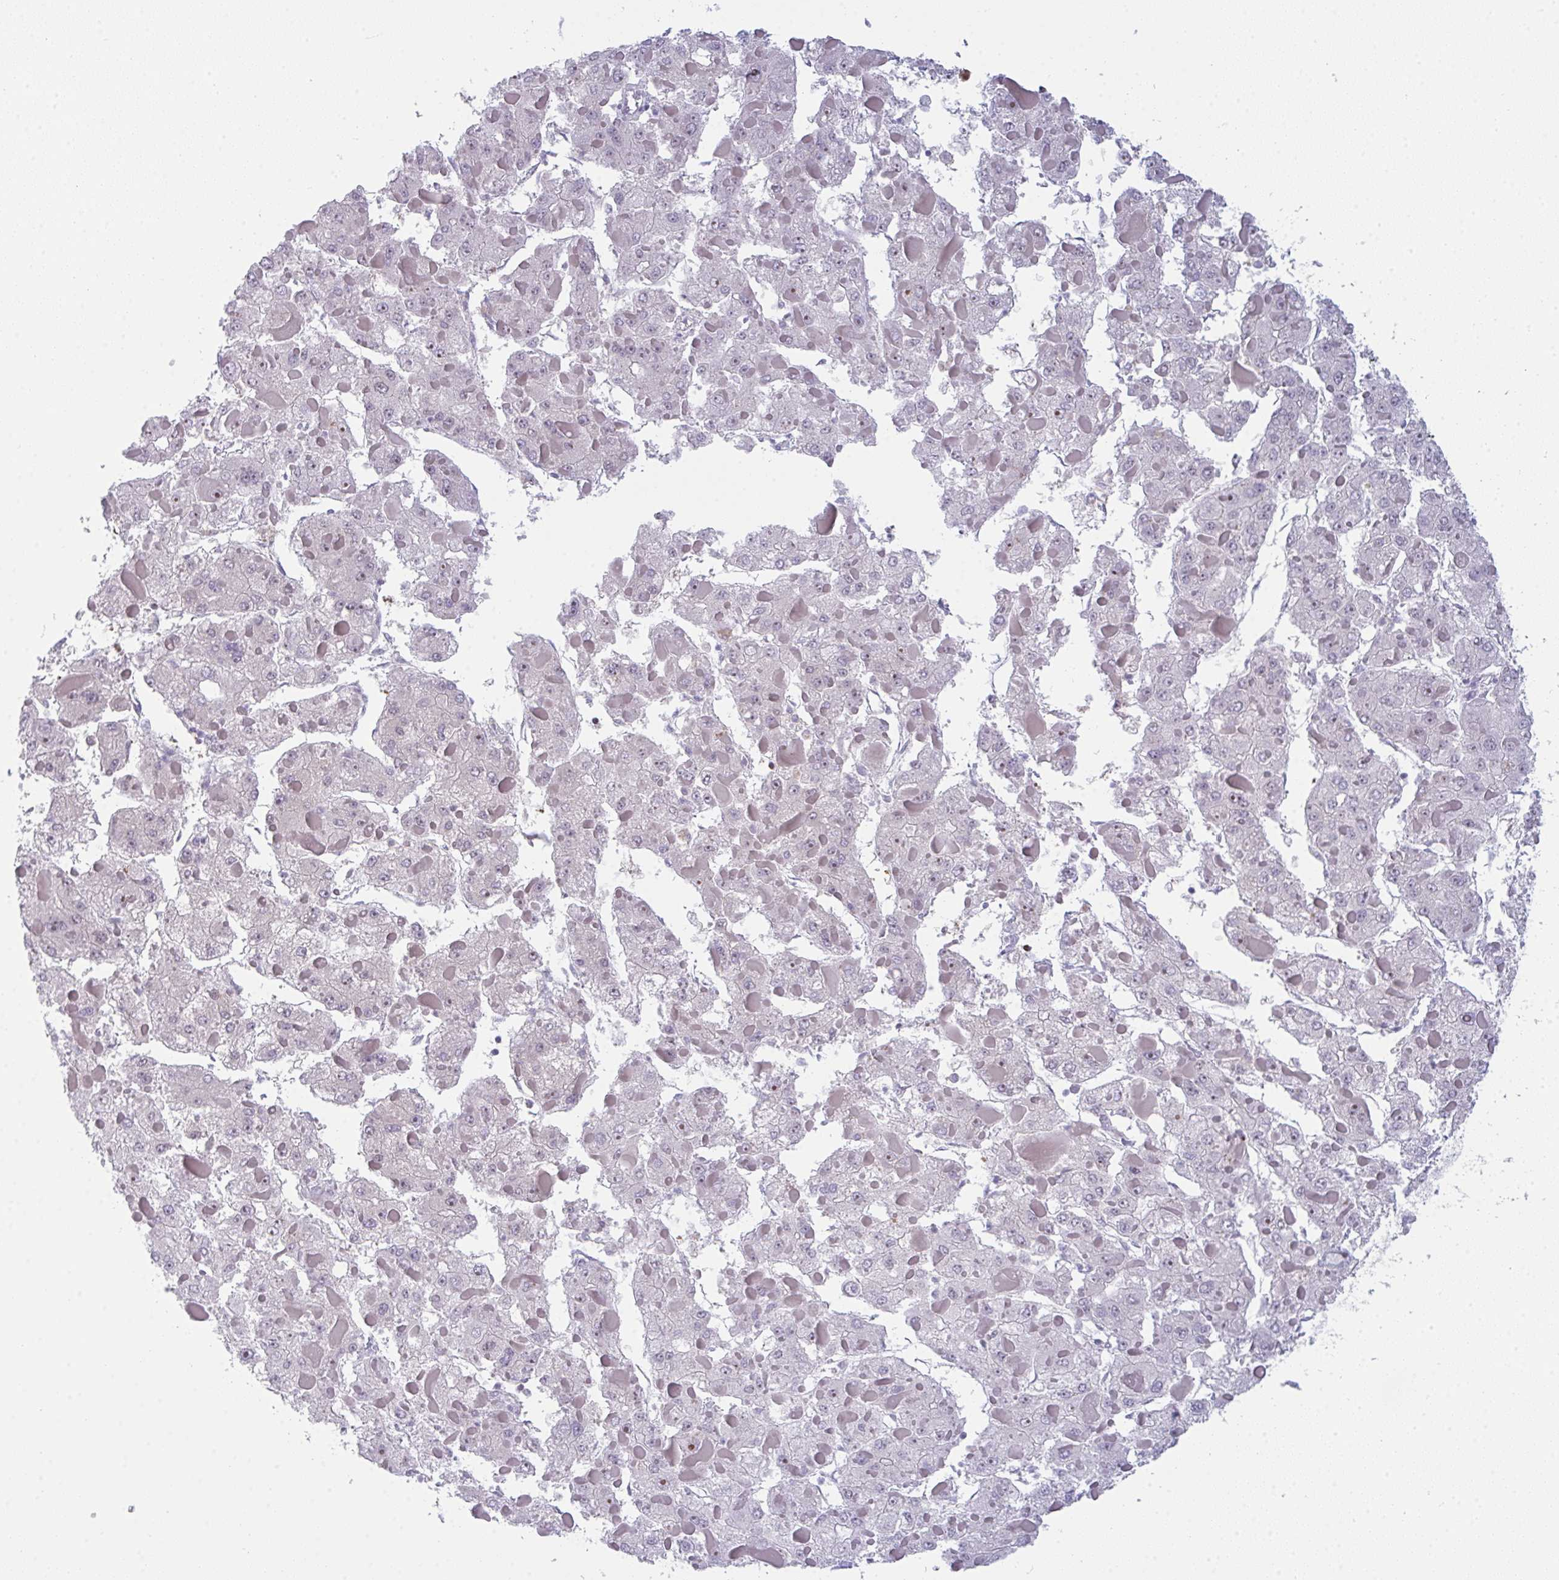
{"staining": {"intensity": "negative", "quantity": "none", "location": "none"}, "tissue": "liver cancer", "cell_type": "Tumor cells", "image_type": "cancer", "snomed": [{"axis": "morphology", "description": "Carcinoma, Hepatocellular, NOS"}, {"axis": "topography", "description": "Liver"}], "caption": "There is no significant staining in tumor cells of hepatocellular carcinoma (liver).", "gene": "CD80", "patient": {"sex": "female", "age": 73}}